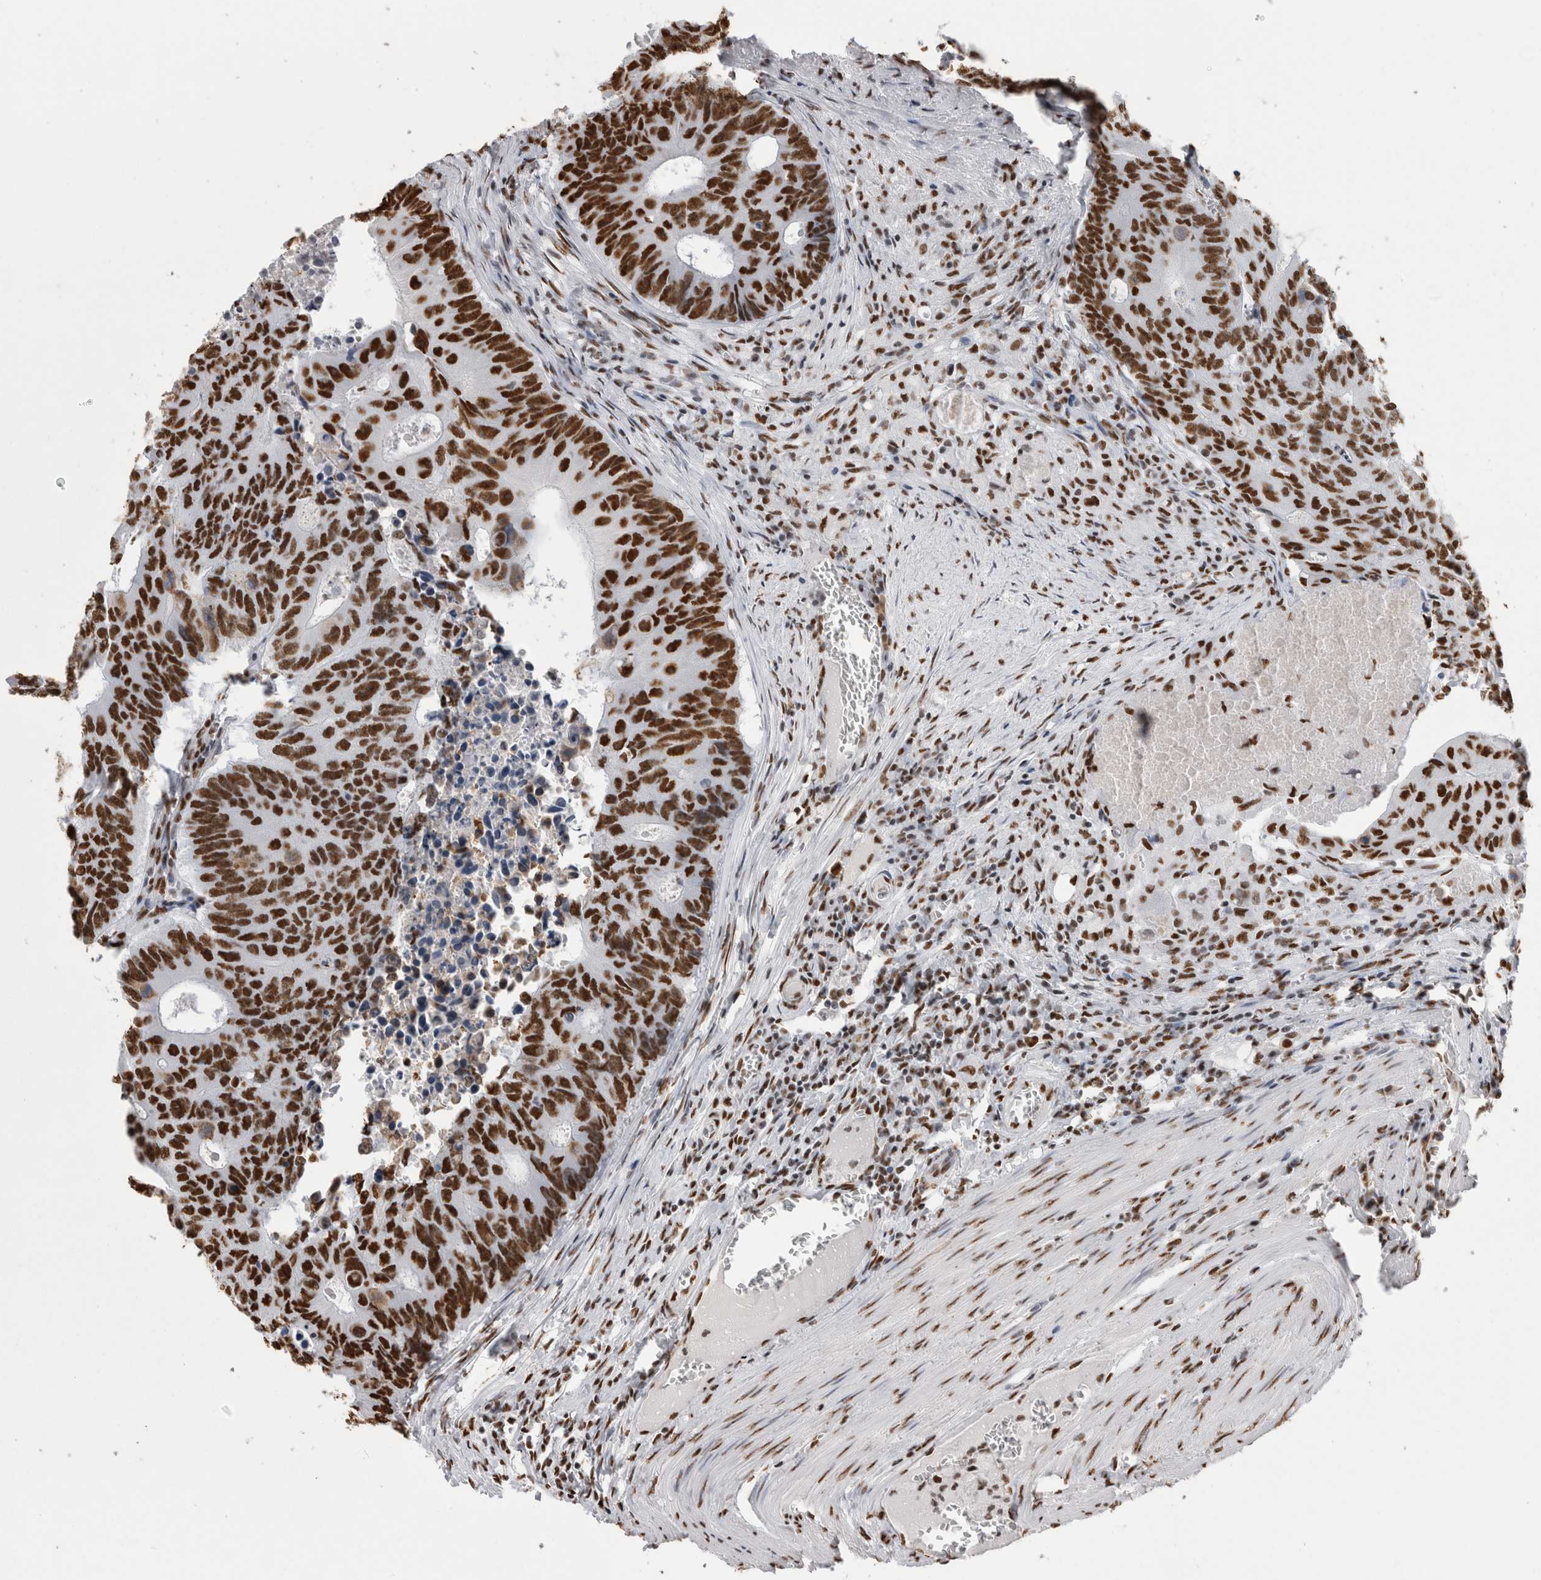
{"staining": {"intensity": "strong", "quantity": ">75%", "location": "nuclear"}, "tissue": "colorectal cancer", "cell_type": "Tumor cells", "image_type": "cancer", "snomed": [{"axis": "morphology", "description": "Adenocarcinoma, NOS"}, {"axis": "topography", "description": "Colon"}], "caption": "Colorectal cancer stained with immunohistochemistry demonstrates strong nuclear staining in about >75% of tumor cells. Nuclei are stained in blue.", "gene": "ALPK3", "patient": {"sex": "male", "age": 87}}